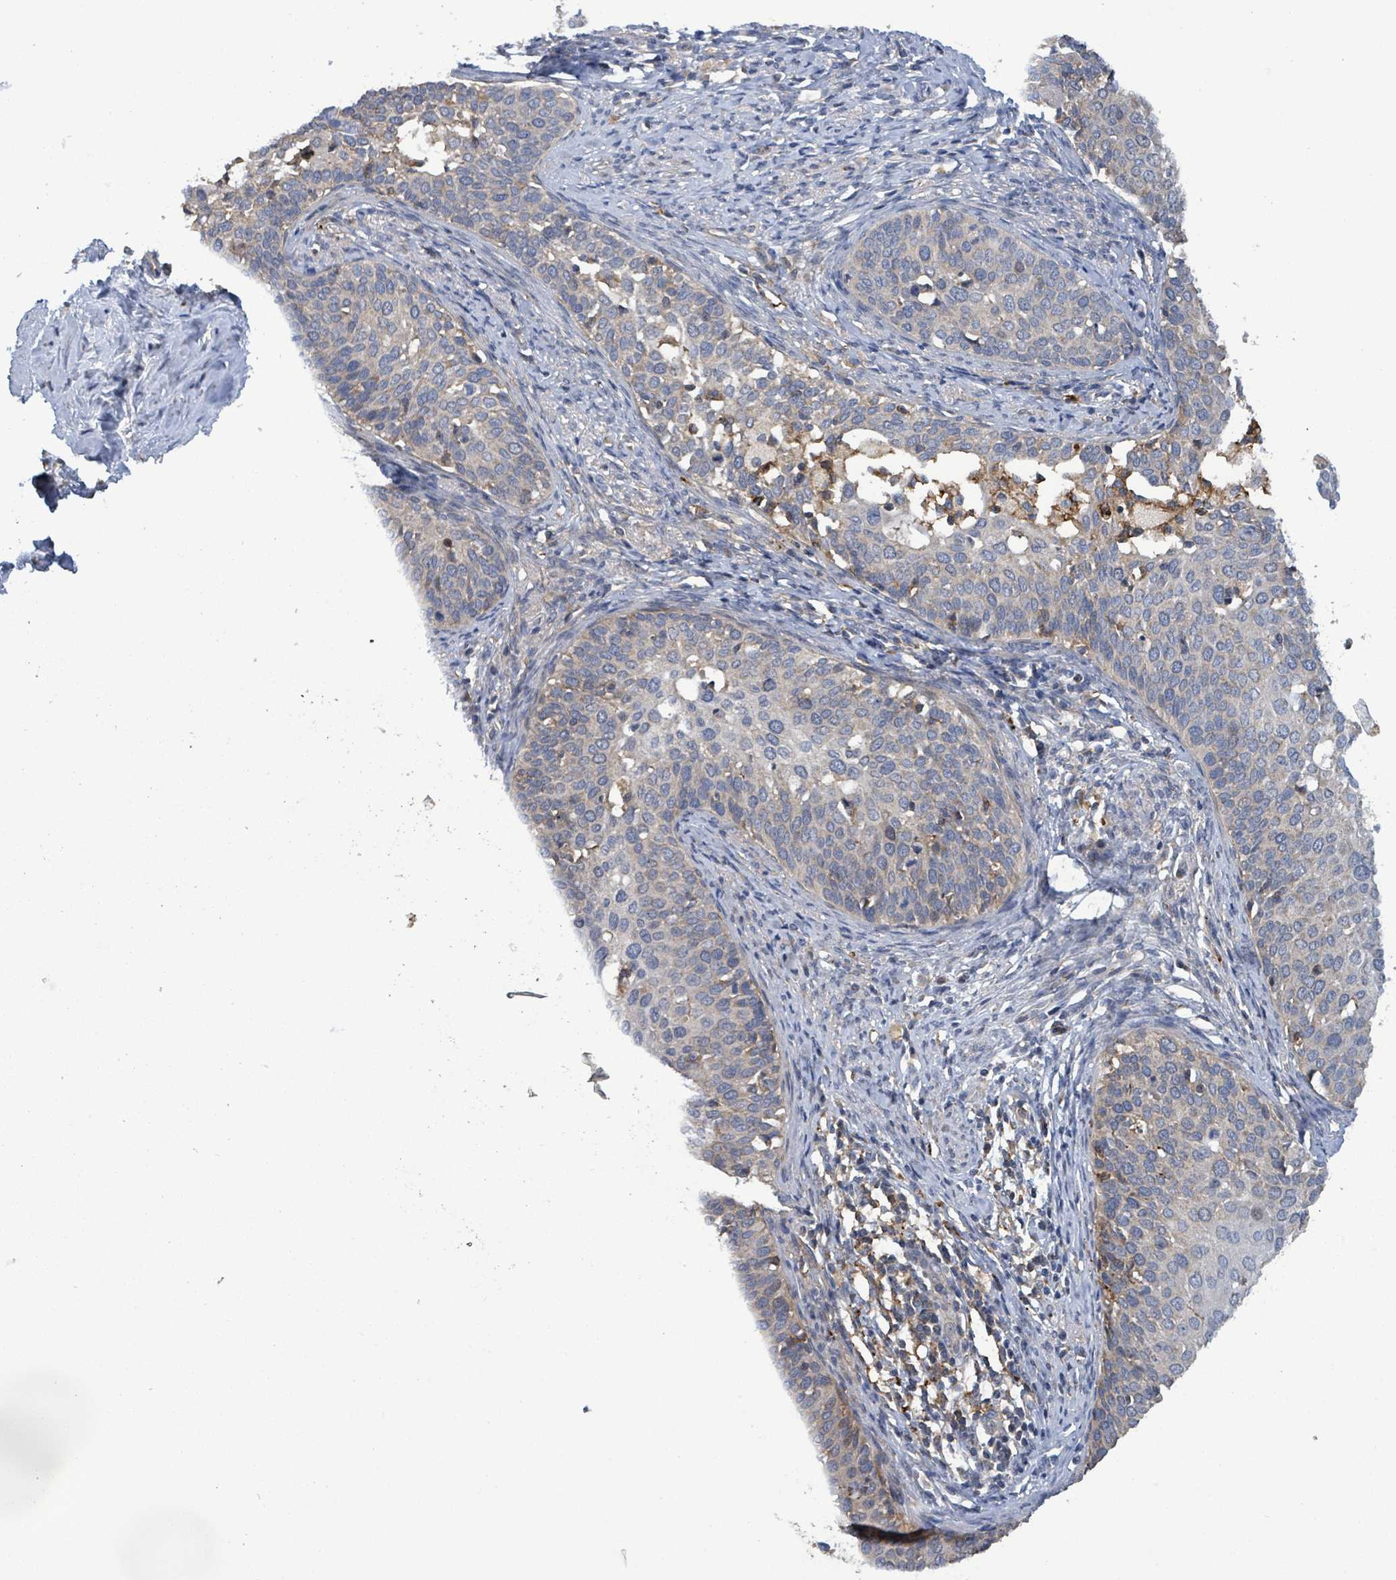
{"staining": {"intensity": "negative", "quantity": "none", "location": "none"}, "tissue": "cervical cancer", "cell_type": "Tumor cells", "image_type": "cancer", "snomed": [{"axis": "morphology", "description": "Squamous cell carcinoma, NOS"}, {"axis": "topography", "description": "Cervix"}], "caption": "Immunohistochemical staining of cervical cancer reveals no significant staining in tumor cells.", "gene": "PLAAT1", "patient": {"sex": "female", "age": 44}}